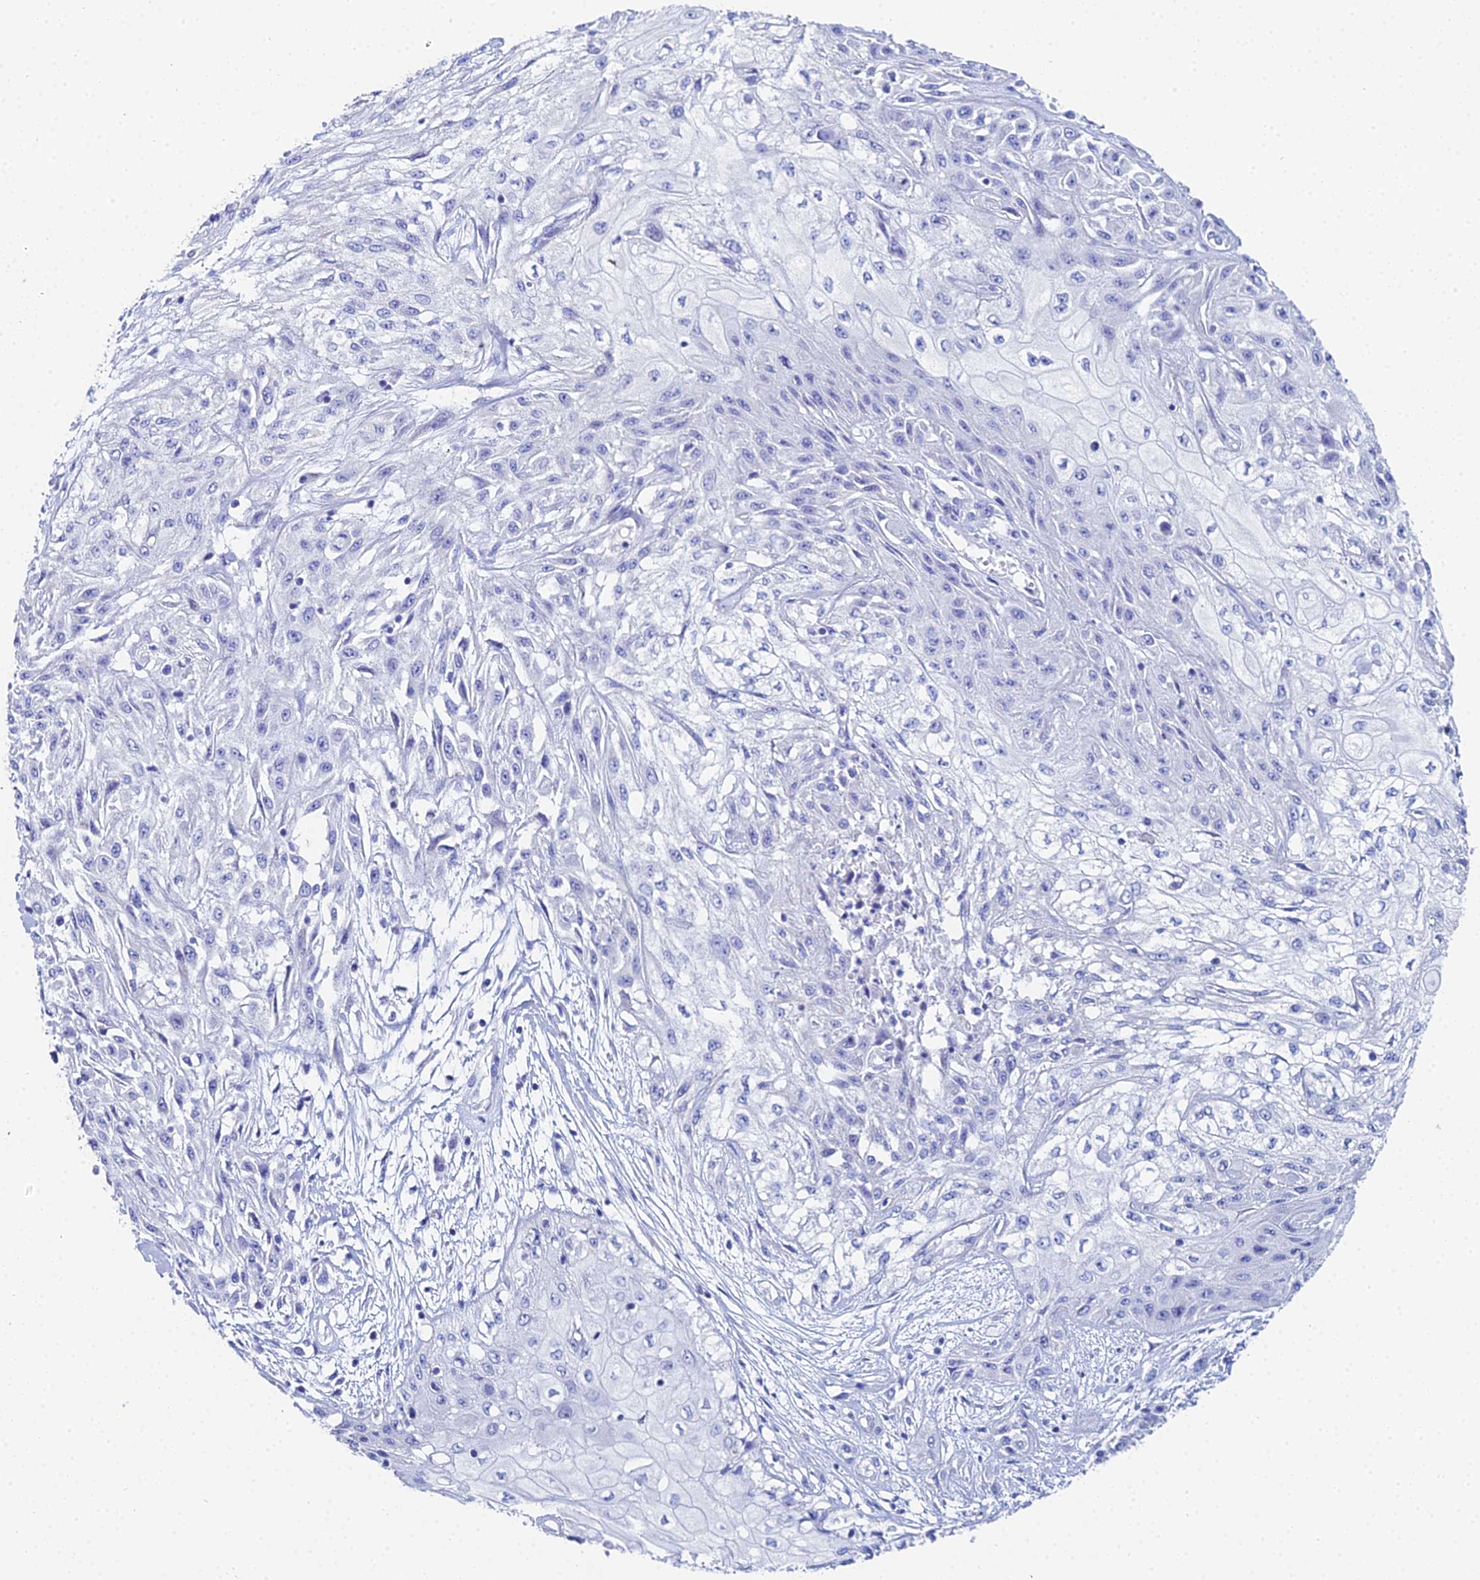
{"staining": {"intensity": "negative", "quantity": "none", "location": "none"}, "tissue": "skin cancer", "cell_type": "Tumor cells", "image_type": "cancer", "snomed": [{"axis": "morphology", "description": "Squamous cell carcinoma, NOS"}, {"axis": "morphology", "description": "Squamous cell carcinoma, metastatic, NOS"}, {"axis": "topography", "description": "Skin"}, {"axis": "topography", "description": "Lymph node"}], "caption": "A micrograph of human squamous cell carcinoma (skin) is negative for staining in tumor cells.", "gene": "OCM", "patient": {"sex": "male", "age": 75}}